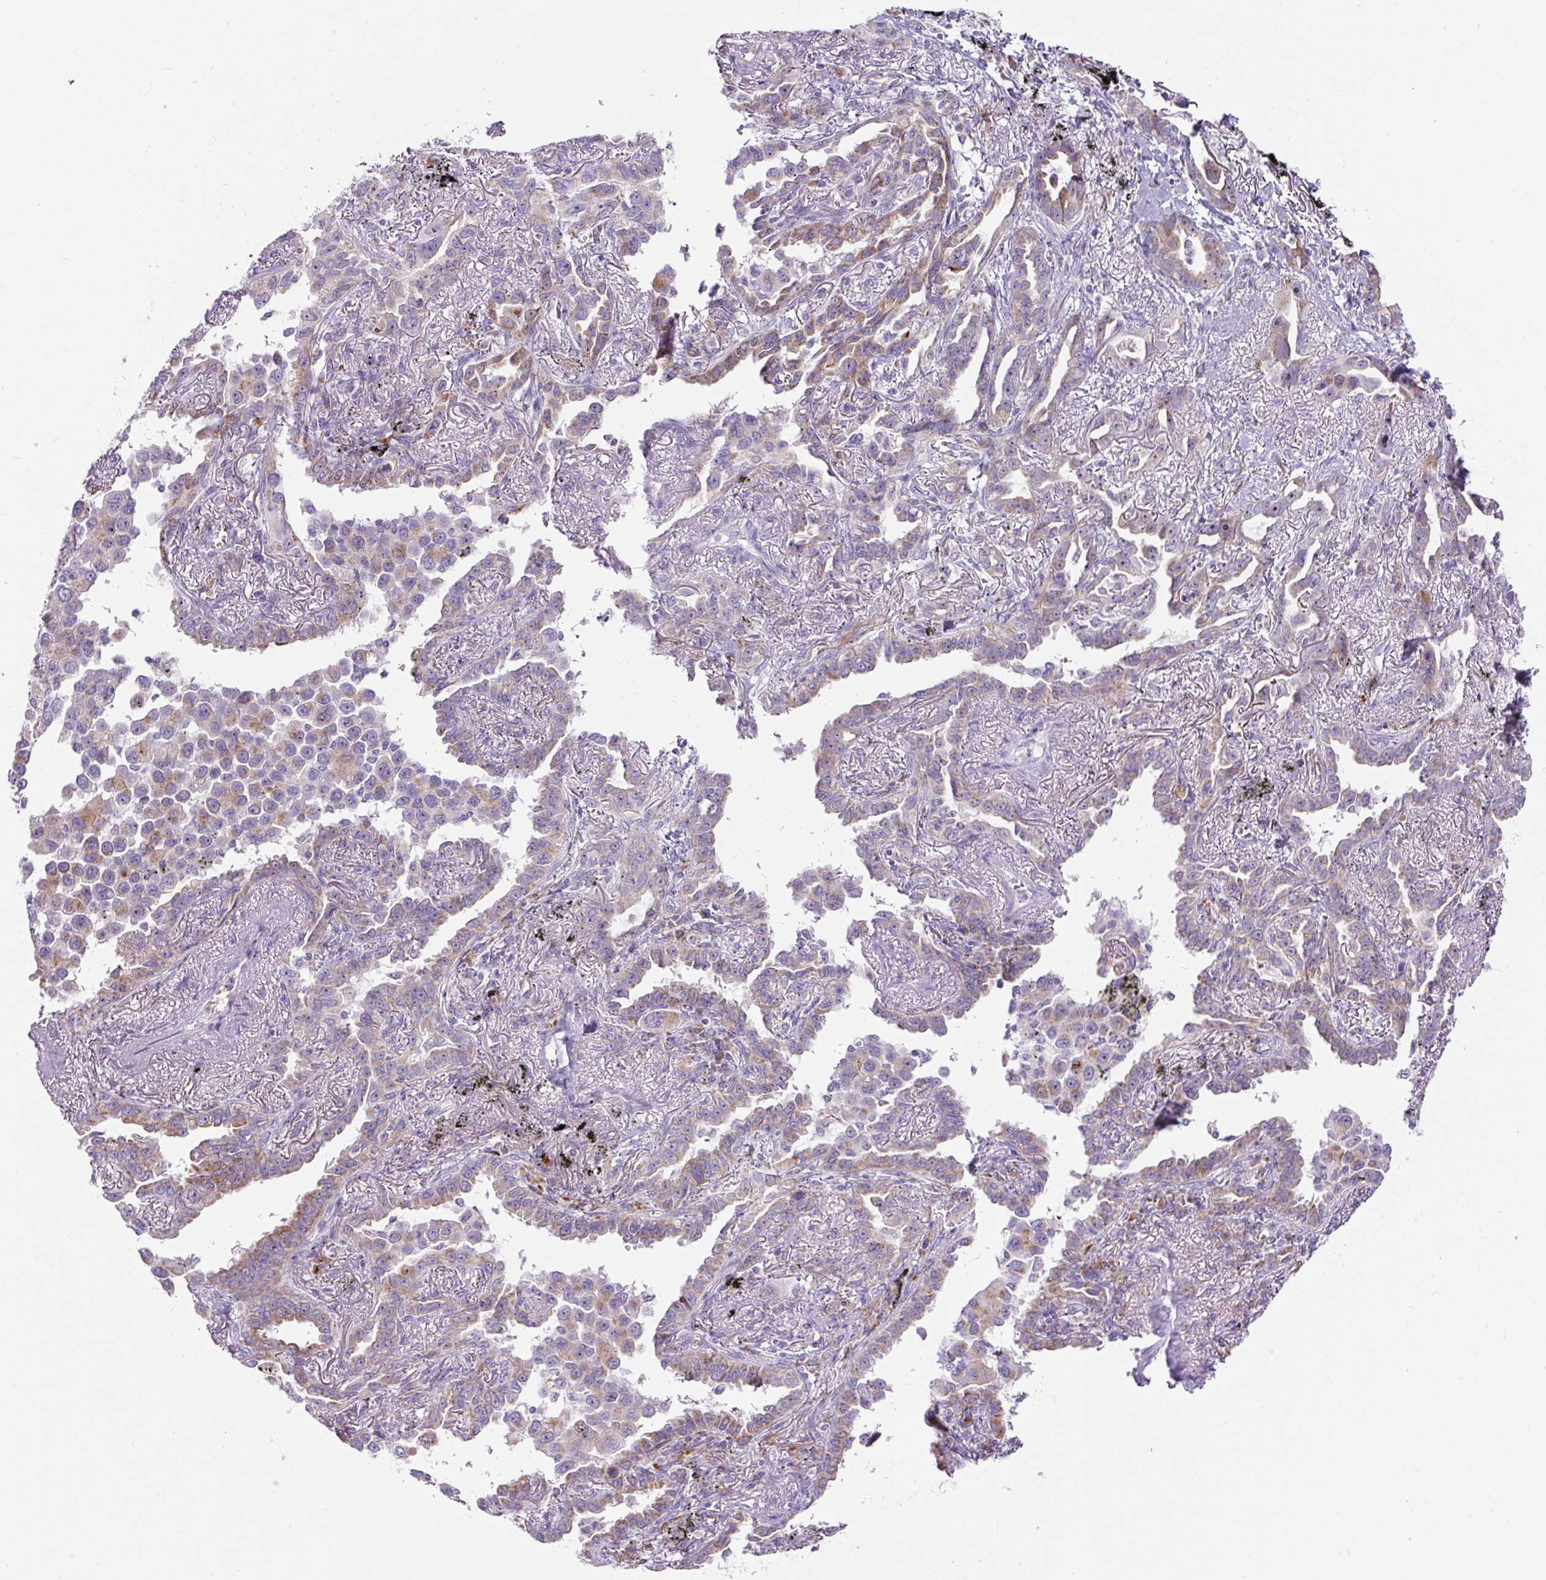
{"staining": {"intensity": "weak", "quantity": ">75%", "location": "cytoplasmic/membranous"}, "tissue": "lung cancer", "cell_type": "Tumor cells", "image_type": "cancer", "snomed": [{"axis": "morphology", "description": "Adenocarcinoma, NOS"}, {"axis": "topography", "description": "Lung"}], "caption": "IHC image of lung cancer stained for a protein (brown), which demonstrates low levels of weak cytoplasmic/membranous staining in about >75% of tumor cells.", "gene": "ZNF596", "patient": {"sex": "male", "age": 67}}